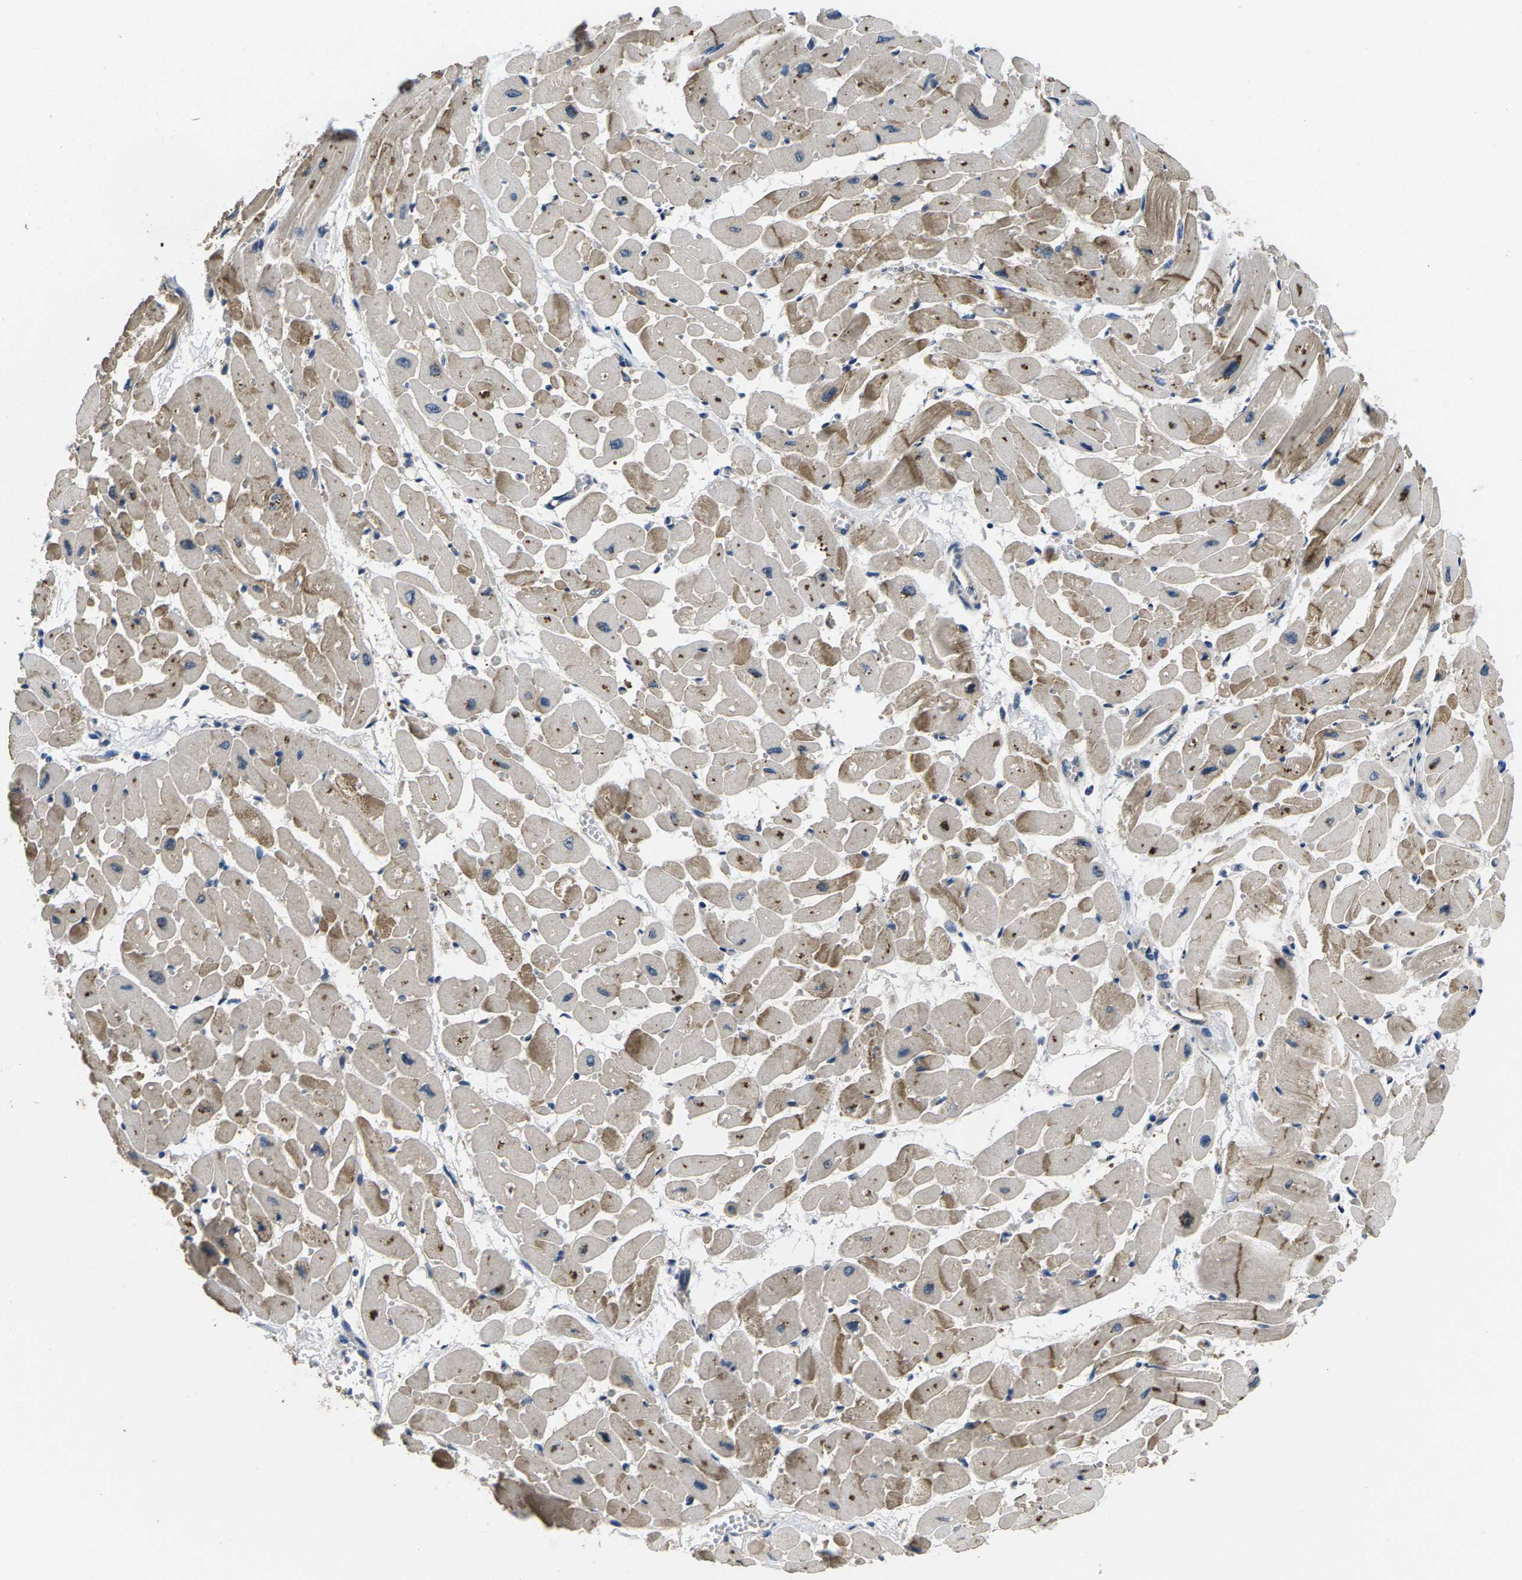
{"staining": {"intensity": "moderate", "quantity": "25%-75%", "location": "cytoplasmic/membranous"}, "tissue": "heart muscle", "cell_type": "Cardiomyocytes", "image_type": "normal", "snomed": [{"axis": "morphology", "description": "Normal tissue, NOS"}, {"axis": "topography", "description": "Heart"}], "caption": "DAB (3,3'-diaminobenzidine) immunohistochemical staining of benign heart muscle exhibits moderate cytoplasmic/membranous protein expression in about 25%-75% of cardiomyocytes.", "gene": "PLCE1", "patient": {"sex": "male", "age": 45}}